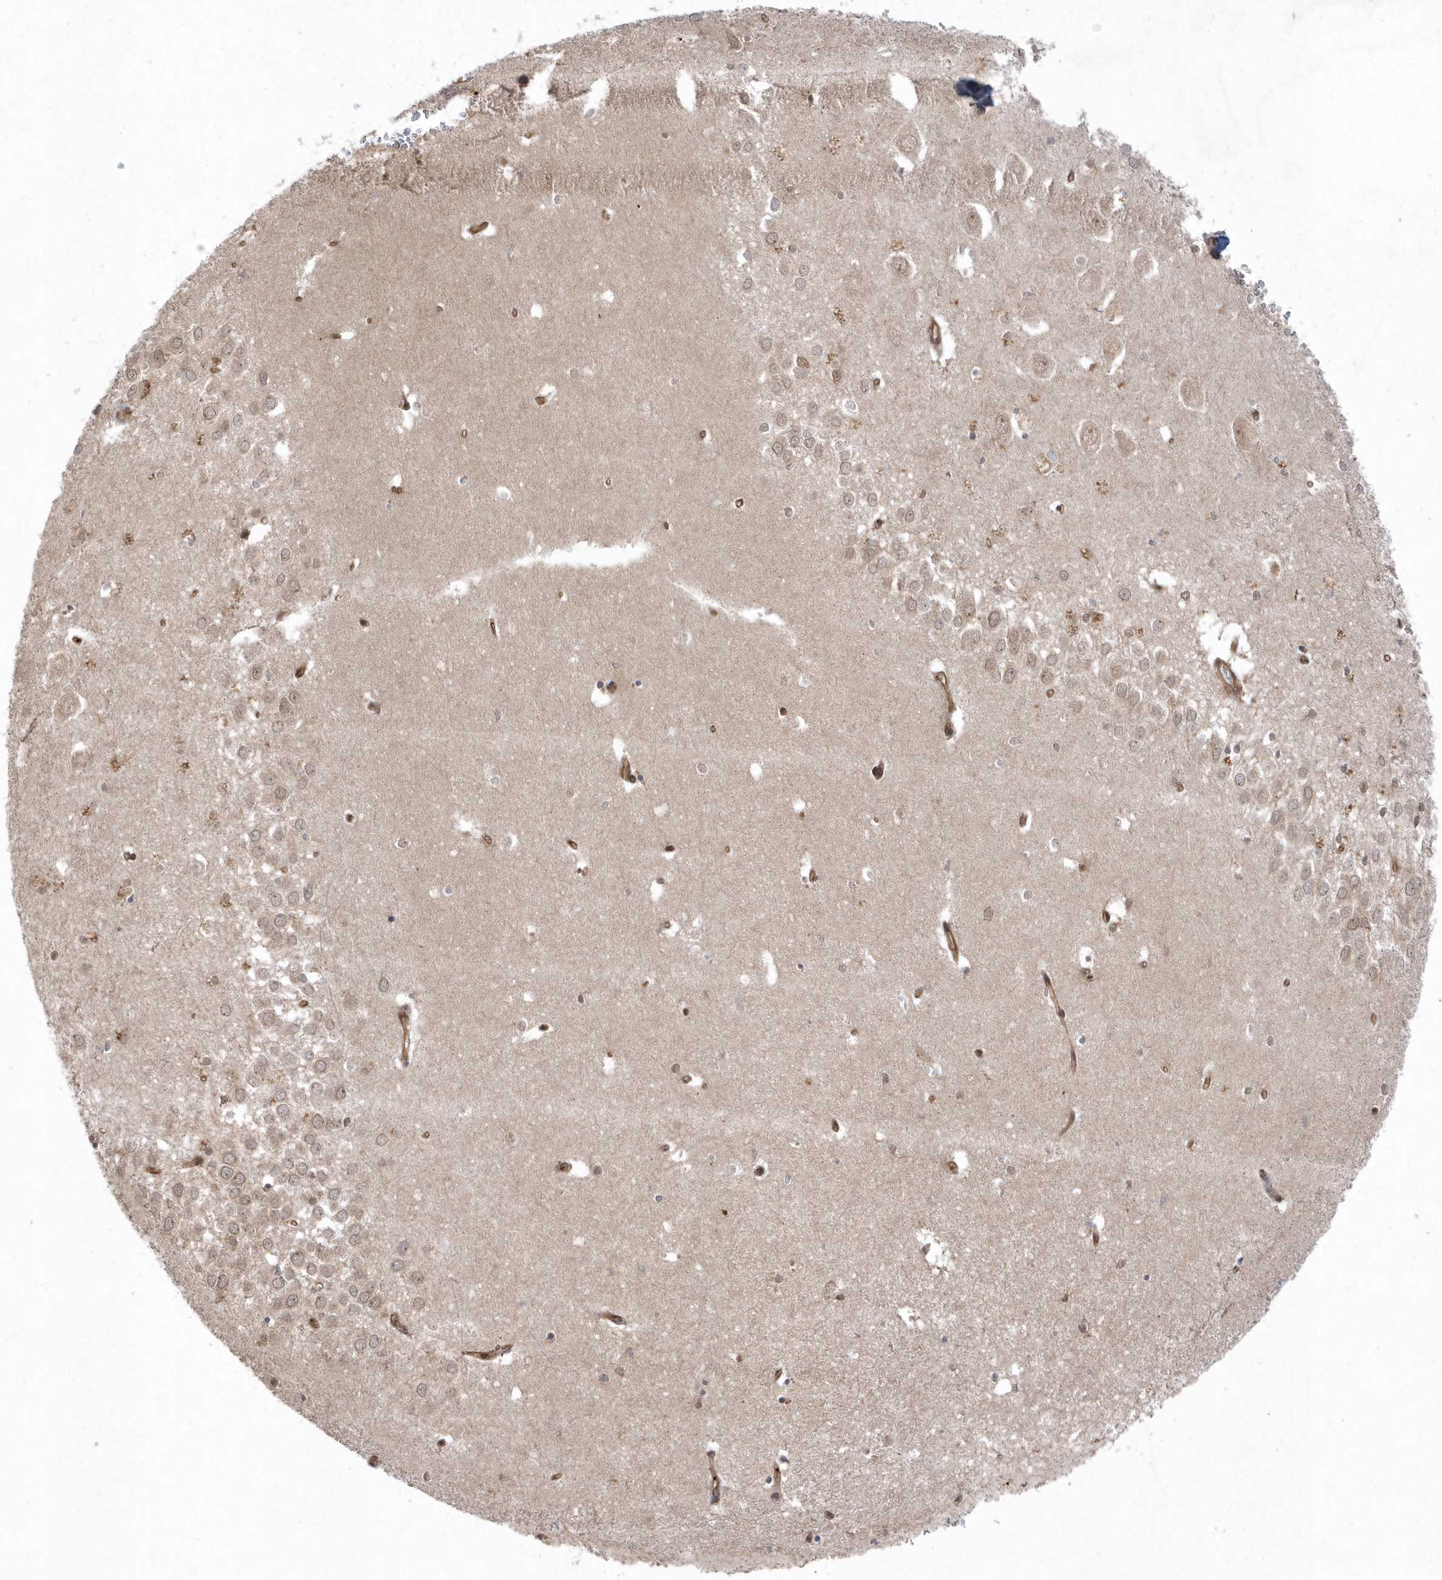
{"staining": {"intensity": "moderate", "quantity": "<25%", "location": "nuclear"}, "tissue": "hippocampus", "cell_type": "Glial cells", "image_type": "normal", "snomed": [{"axis": "morphology", "description": "Normal tissue, NOS"}, {"axis": "topography", "description": "Hippocampus"}], "caption": "The histopathology image exhibits immunohistochemical staining of unremarkable hippocampus. There is moderate nuclear expression is identified in approximately <25% of glial cells.", "gene": "ACYP1", "patient": {"sex": "female", "age": 64}}